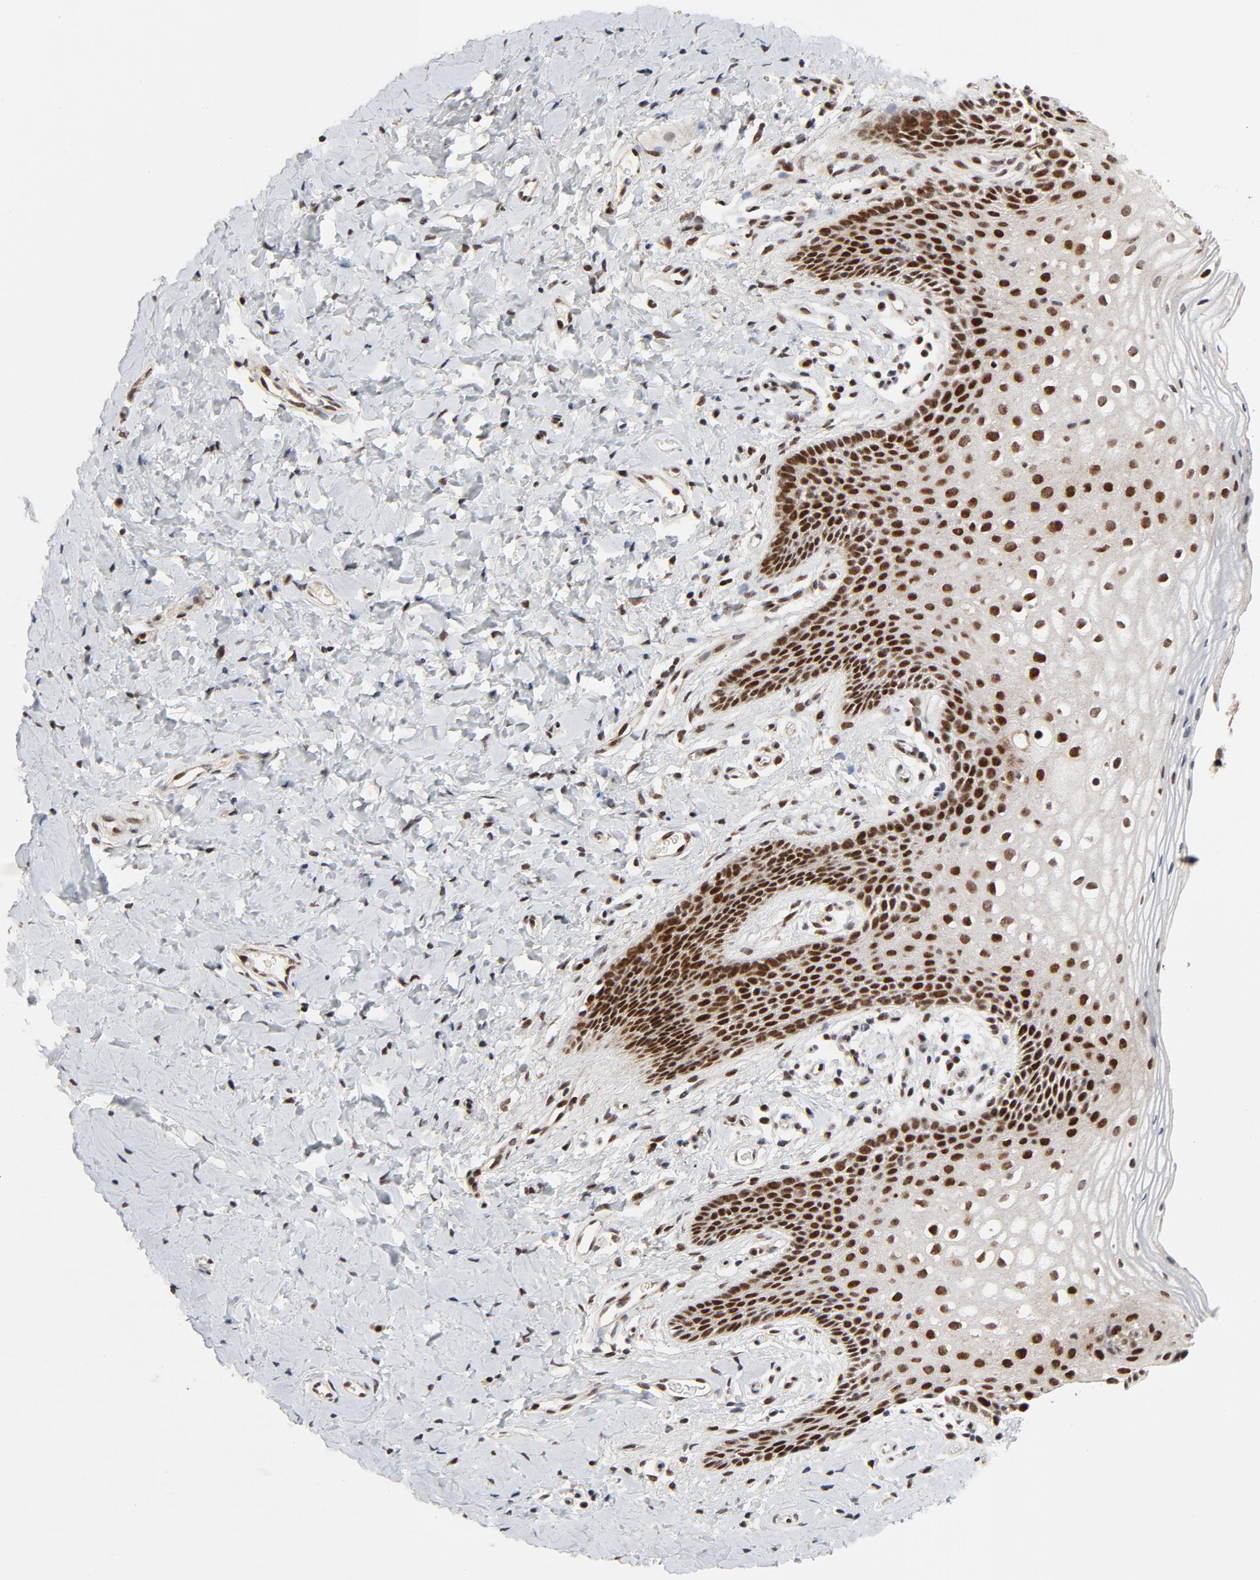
{"staining": {"intensity": "strong", "quantity": ">75%", "location": "nuclear"}, "tissue": "vagina", "cell_type": "Squamous epithelial cells", "image_type": "normal", "snomed": [{"axis": "morphology", "description": "Normal tissue, NOS"}, {"axis": "topography", "description": "Vagina"}], "caption": "Squamous epithelial cells exhibit high levels of strong nuclear staining in about >75% of cells in normal human vagina. (DAB IHC with brightfield microscopy, high magnification).", "gene": "GTF2I", "patient": {"sex": "female", "age": 55}}